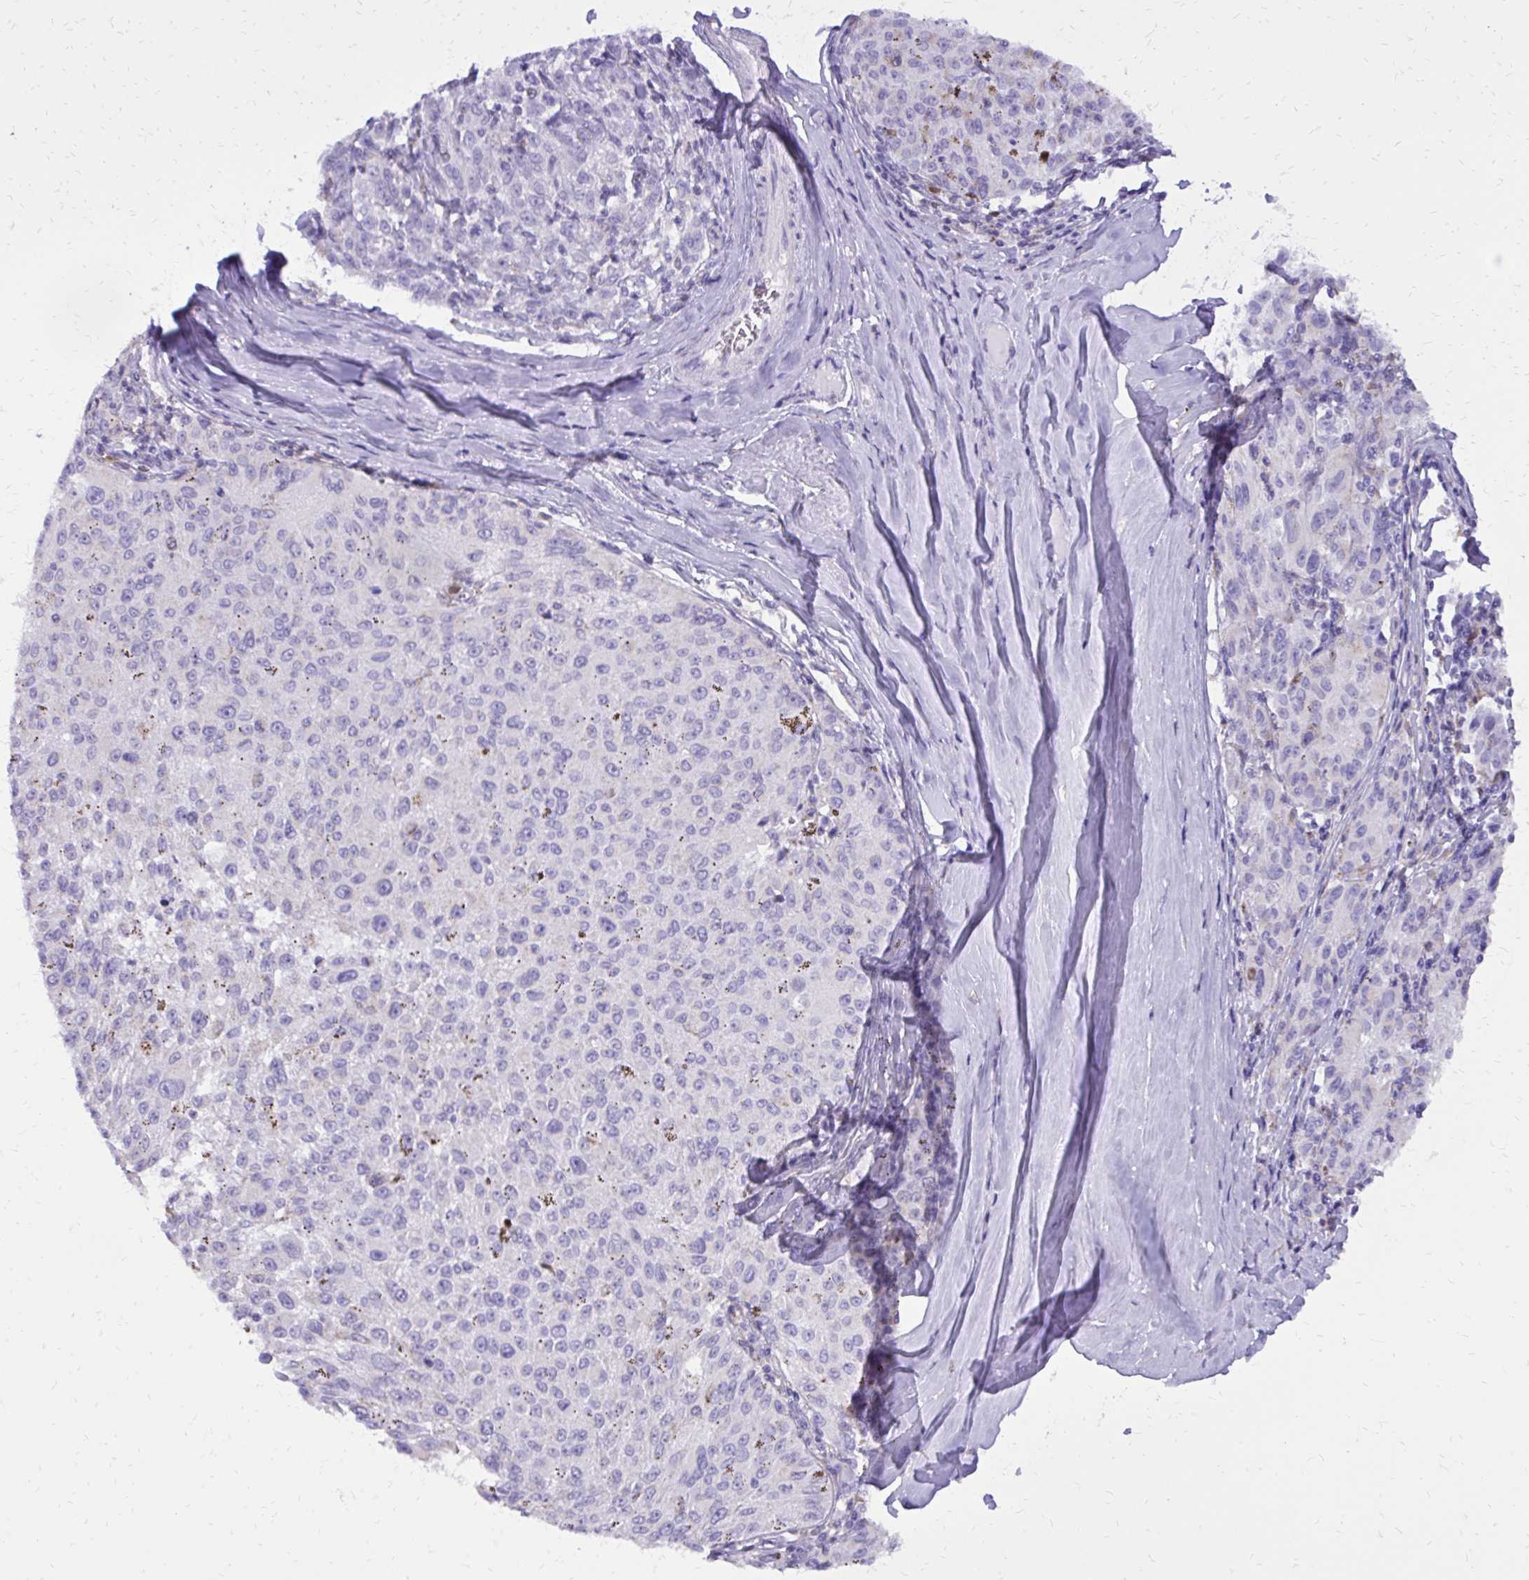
{"staining": {"intensity": "negative", "quantity": "none", "location": "none"}, "tissue": "melanoma", "cell_type": "Tumor cells", "image_type": "cancer", "snomed": [{"axis": "morphology", "description": "Malignant melanoma, NOS"}, {"axis": "topography", "description": "Skin"}], "caption": "The IHC micrograph has no significant expression in tumor cells of melanoma tissue.", "gene": "CAT", "patient": {"sex": "female", "age": 72}}